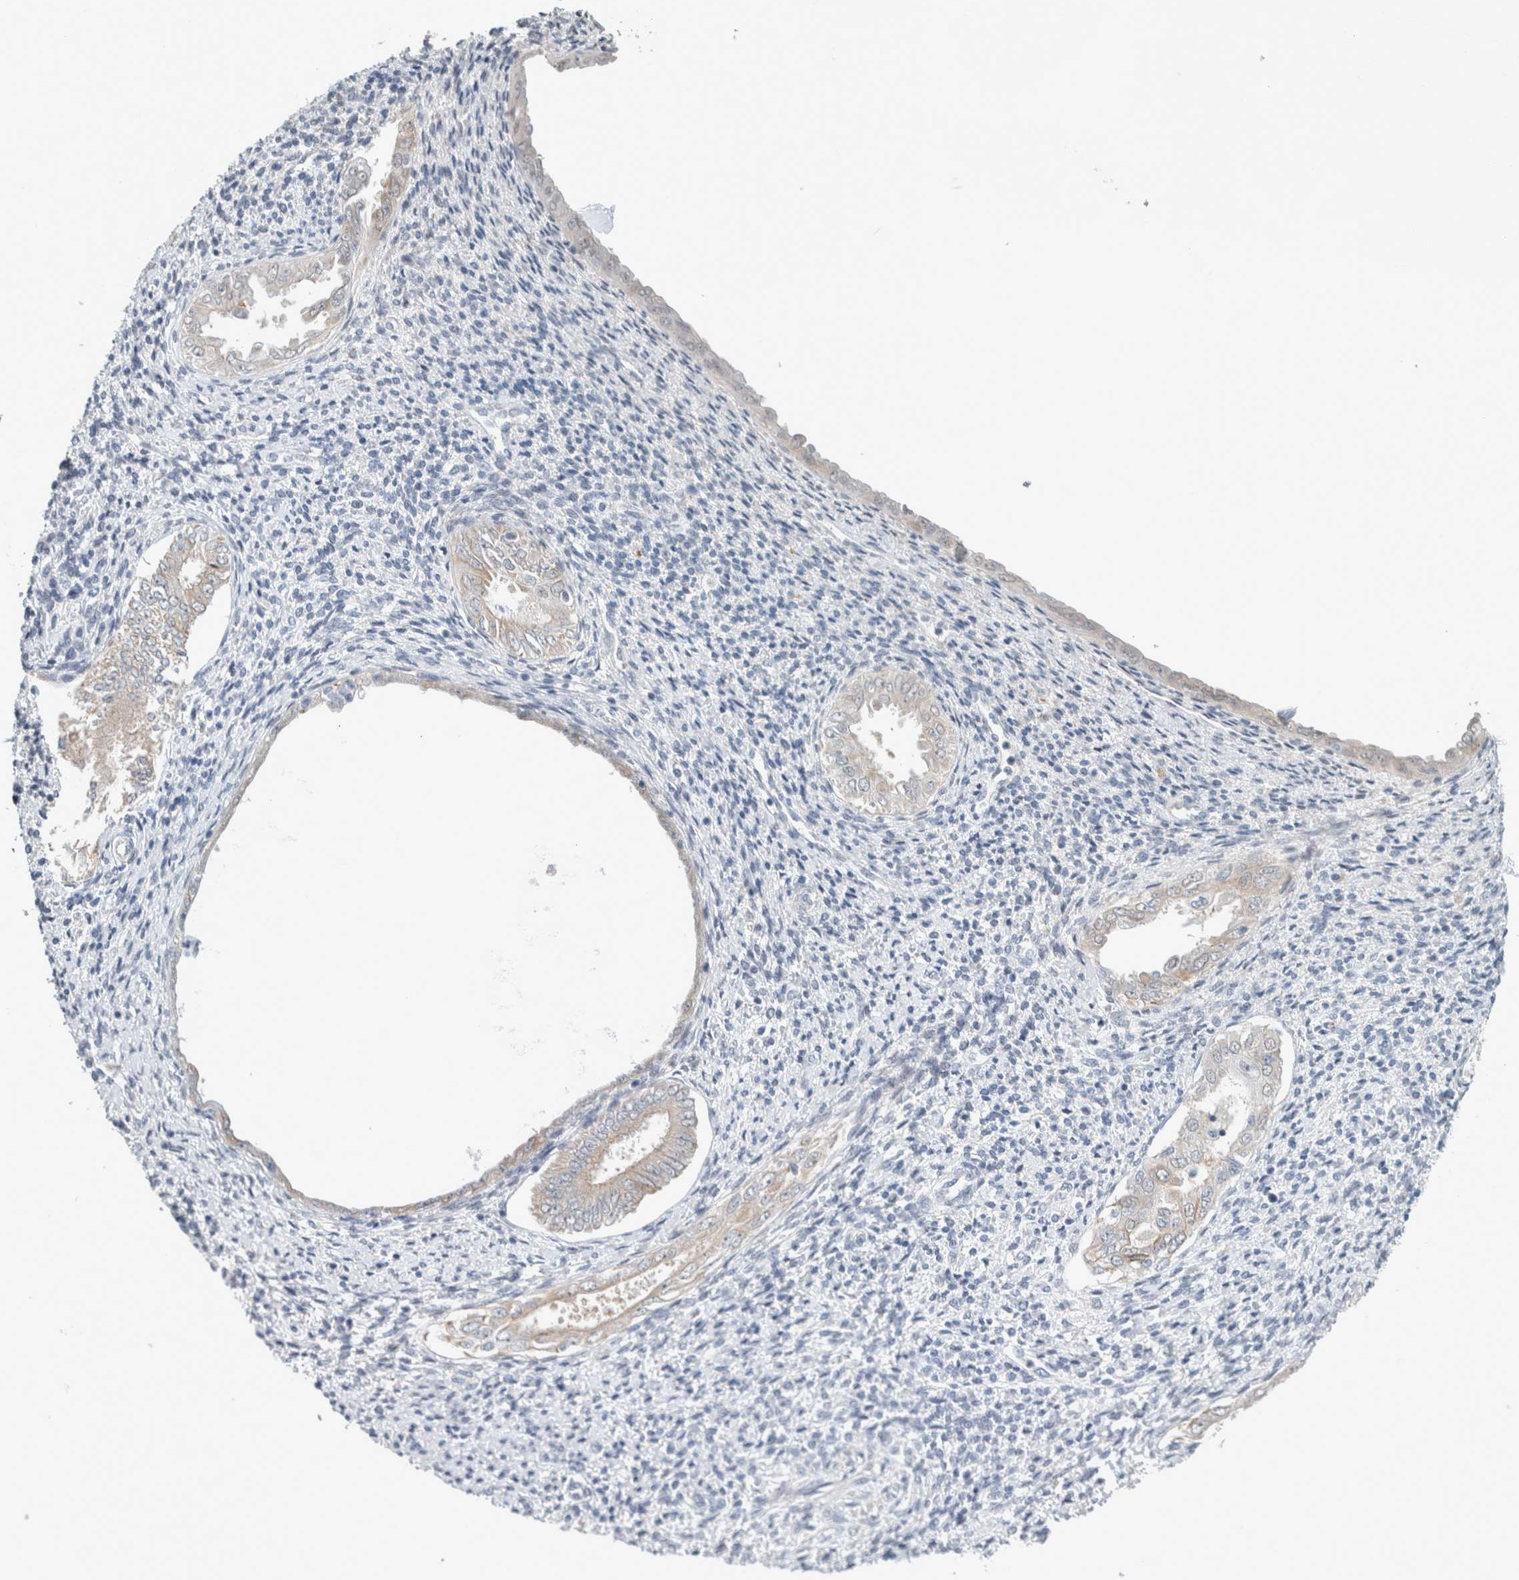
{"staining": {"intensity": "negative", "quantity": "none", "location": "none"}, "tissue": "endometrium", "cell_type": "Cells in endometrial stroma", "image_type": "normal", "snomed": [{"axis": "morphology", "description": "Normal tissue, NOS"}, {"axis": "topography", "description": "Endometrium"}], "caption": "The image shows no significant positivity in cells in endometrial stroma of endometrium.", "gene": "CRAT", "patient": {"sex": "female", "age": 66}}